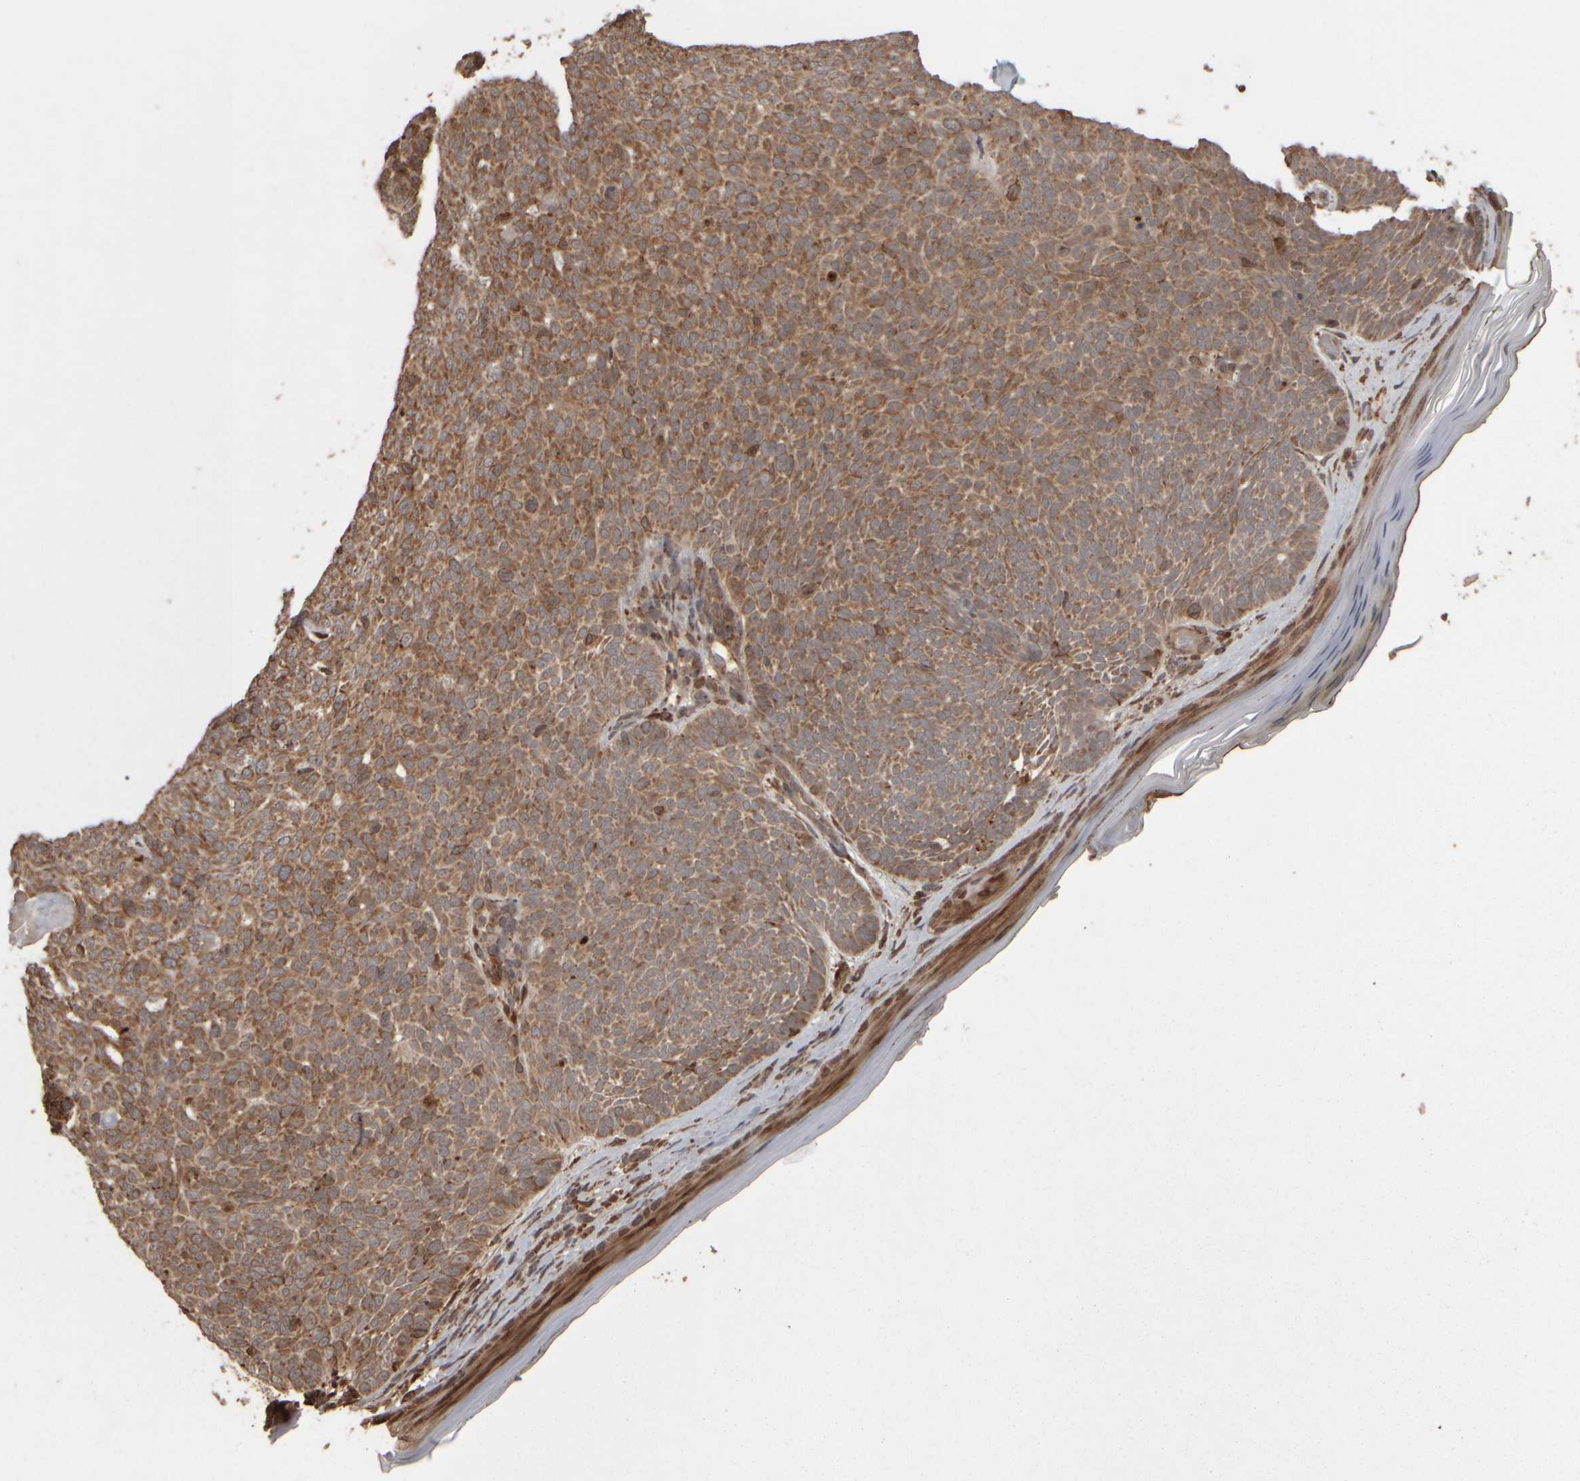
{"staining": {"intensity": "moderate", "quantity": ">75%", "location": "cytoplasmic/membranous"}, "tissue": "skin cancer", "cell_type": "Tumor cells", "image_type": "cancer", "snomed": [{"axis": "morphology", "description": "Basal cell carcinoma"}, {"axis": "topography", "description": "Skin"}], "caption": "Human skin cancer (basal cell carcinoma) stained with a brown dye displays moderate cytoplasmic/membranous positive positivity in approximately >75% of tumor cells.", "gene": "AGBL3", "patient": {"sex": "male", "age": 61}}